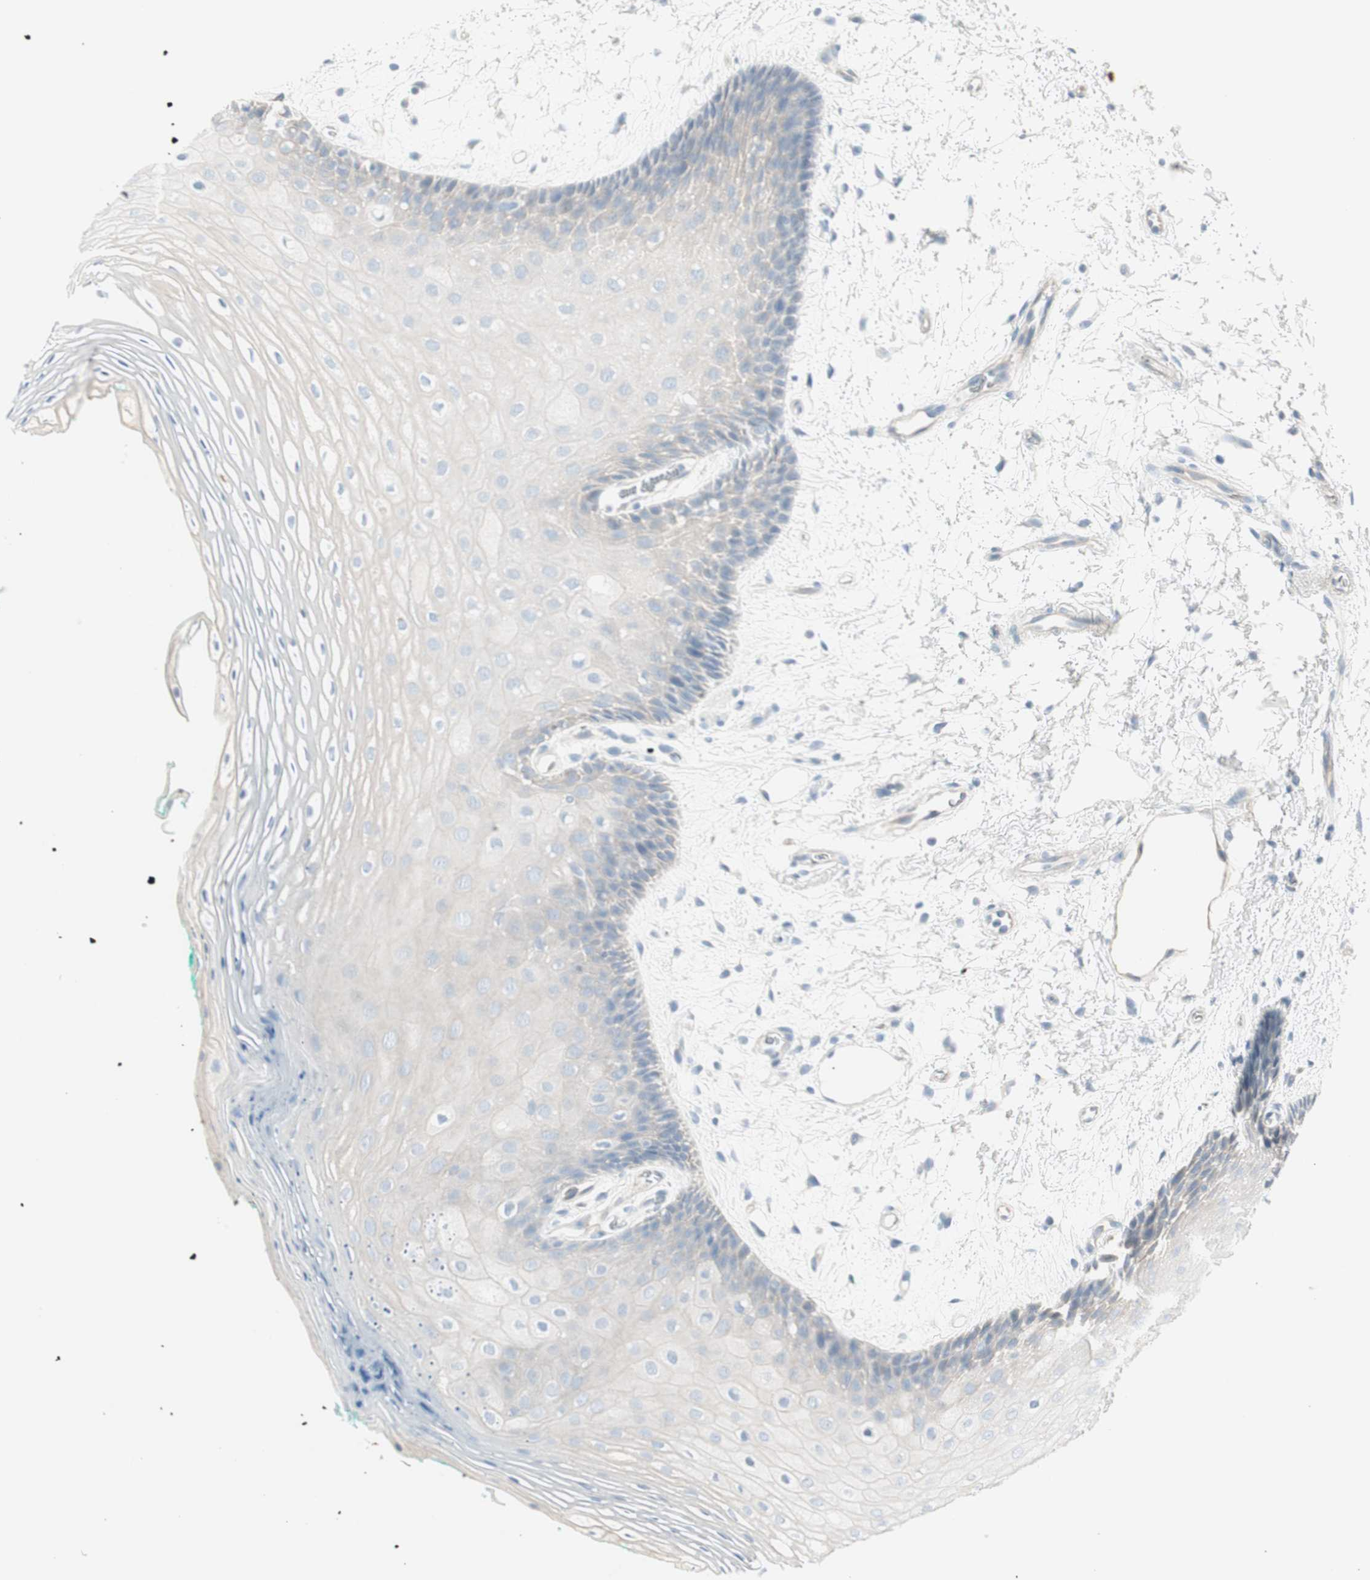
{"staining": {"intensity": "negative", "quantity": "none", "location": "none"}, "tissue": "oral mucosa", "cell_type": "Squamous epithelial cells", "image_type": "normal", "snomed": [{"axis": "morphology", "description": "Normal tissue, NOS"}, {"axis": "topography", "description": "Skeletal muscle"}, {"axis": "topography", "description": "Oral tissue"}, {"axis": "topography", "description": "Peripheral nerve tissue"}], "caption": "Squamous epithelial cells are negative for protein expression in unremarkable human oral mucosa. (DAB immunohistochemistry visualized using brightfield microscopy, high magnification).", "gene": "CDHR5", "patient": {"sex": "female", "age": 84}}